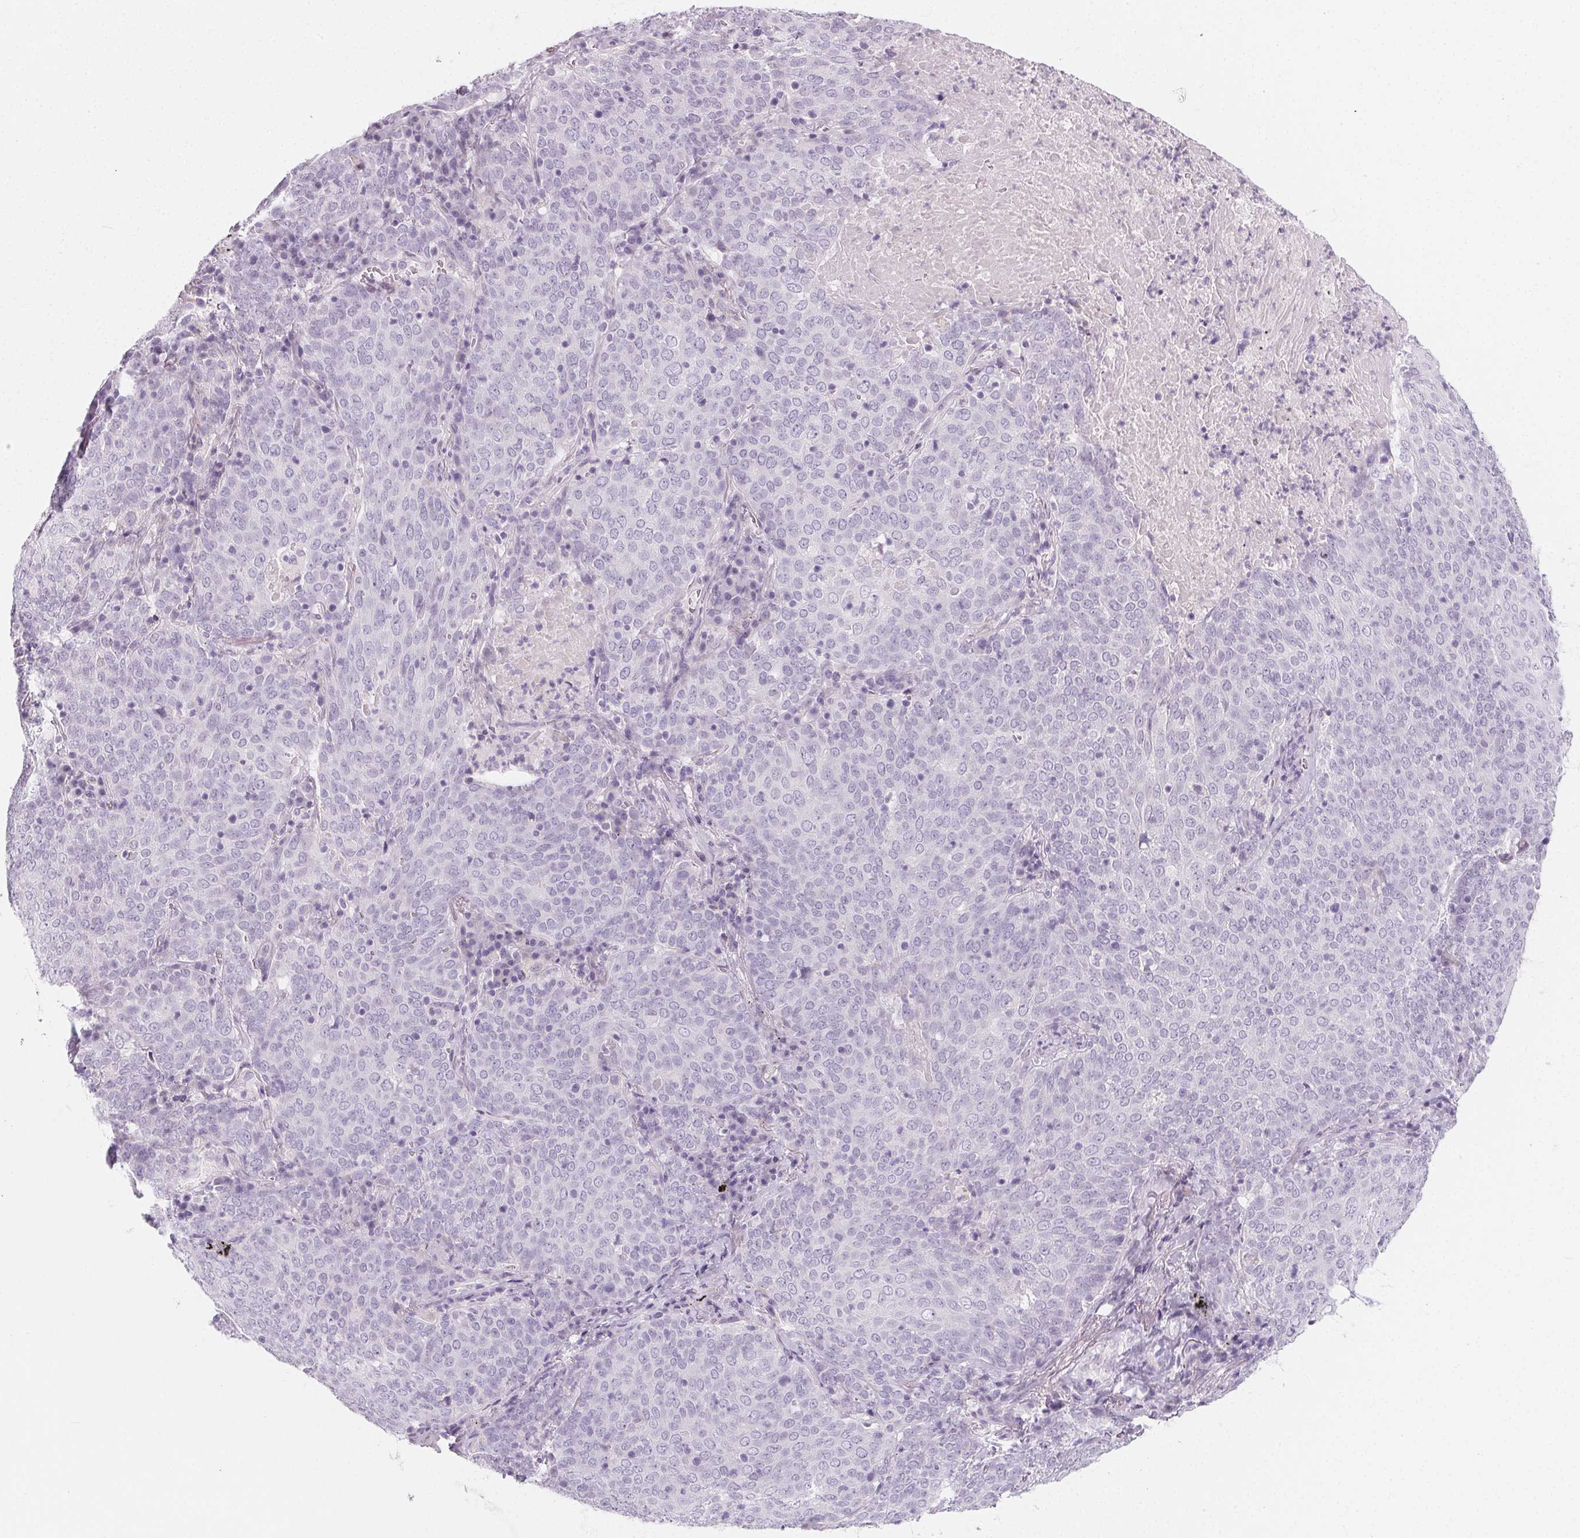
{"staining": {"intensity": "negative", "quantity": "none", "location": "none"}, "tissue": "lung cancer", "cell_type": "Tumor cells", "image_type": "cancer", "snomed": [{"axis": "morphology", "description": "Squamous cell carcinoma, NOS"}, {"axis": "topography", "description": "Lung"}], "caption": "Photomicrograph shows no protein expression in tumor cells of lung cancer (squamous cell carcinoma) tissue. (Immunohistochemistry, brightfield microscopy, high magnification).", "gene": "SH3GL2", "patient": {"sex": "male", "age": 82}}